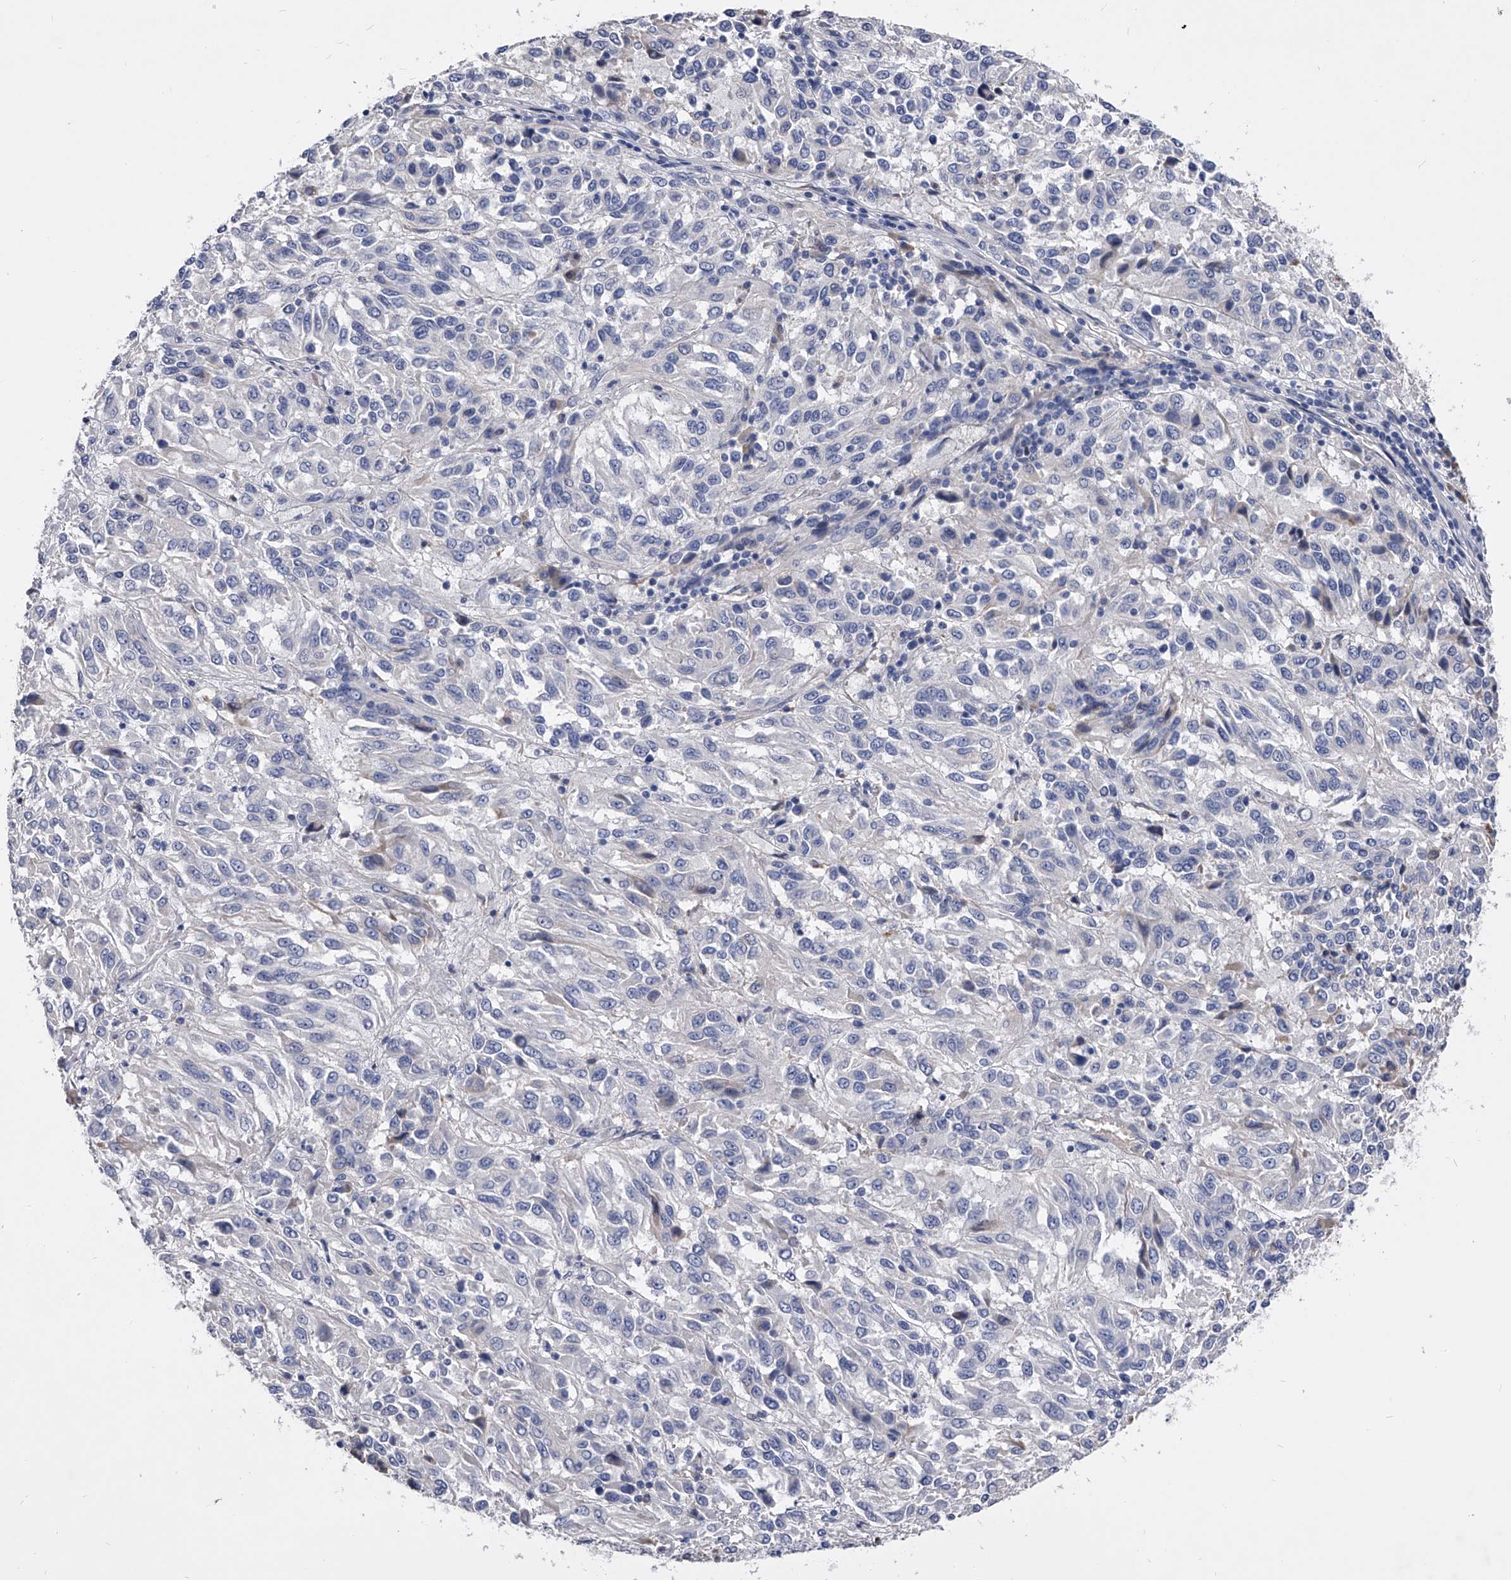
{"staining": {"intensity": "negative", "quantity": "none", "location": "none"}, "tissue": "melanoma", "cell_type": "Tumor cells", "image_type": "cancer", "snomed": [{"axis": "morphology", "description": "Malignant melanoma, Metastatic site"}, {"axis": "topography", "description": "Lung"}], "caption": "Immunohistochemistry of human malignant melanoma (metastatic site) reveals no positivity in tumor cells. (DAB immunohistochemistry (IHC) with hematoxylin counter stain).", "gene": "EFCAB7", "patient": {"sex": "male", "age": 64}}